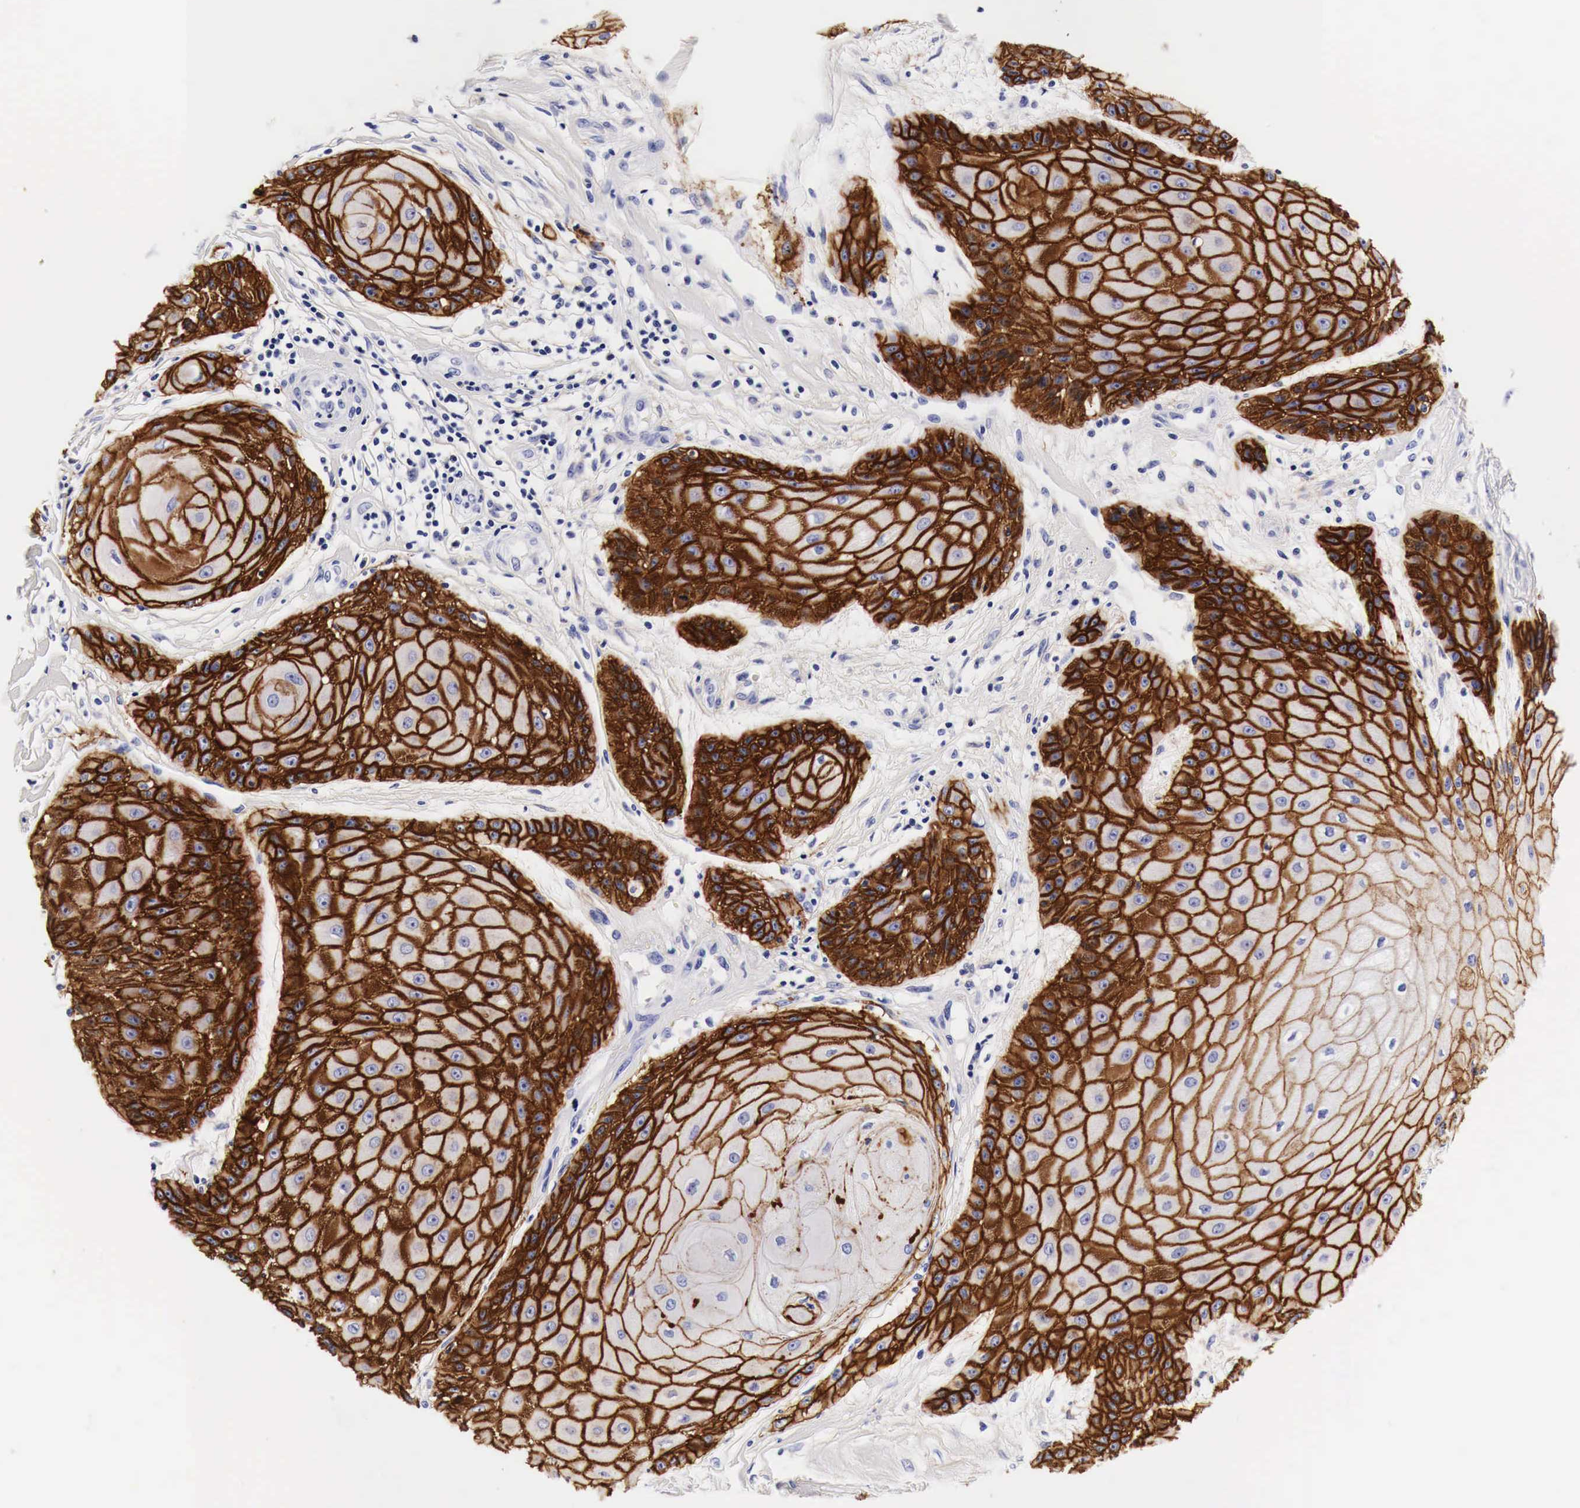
{"staining": {"intensity": "strong", "quantity": ">75%", "location": "cytoplasmic/membranous"}, "tissue": "skin cancer", "cell_type": "Tumor cells", "image_type": "cancer", "snomed": [{"axis": "morphology", "description": "Squamous cell carcinoma, NOS"}, {"axis": "topography", "description": "Skin"}], "caption": "The image demonstrates a brown stain indicating the presence of a protein in the cytoplasmic/membranous of tumor cells in skin cancer. (brown staining indicates protein expression, while blue staining denotes nuclei).", "gene": "EGFR", "patient": {"sex": "male", "age": 57}}